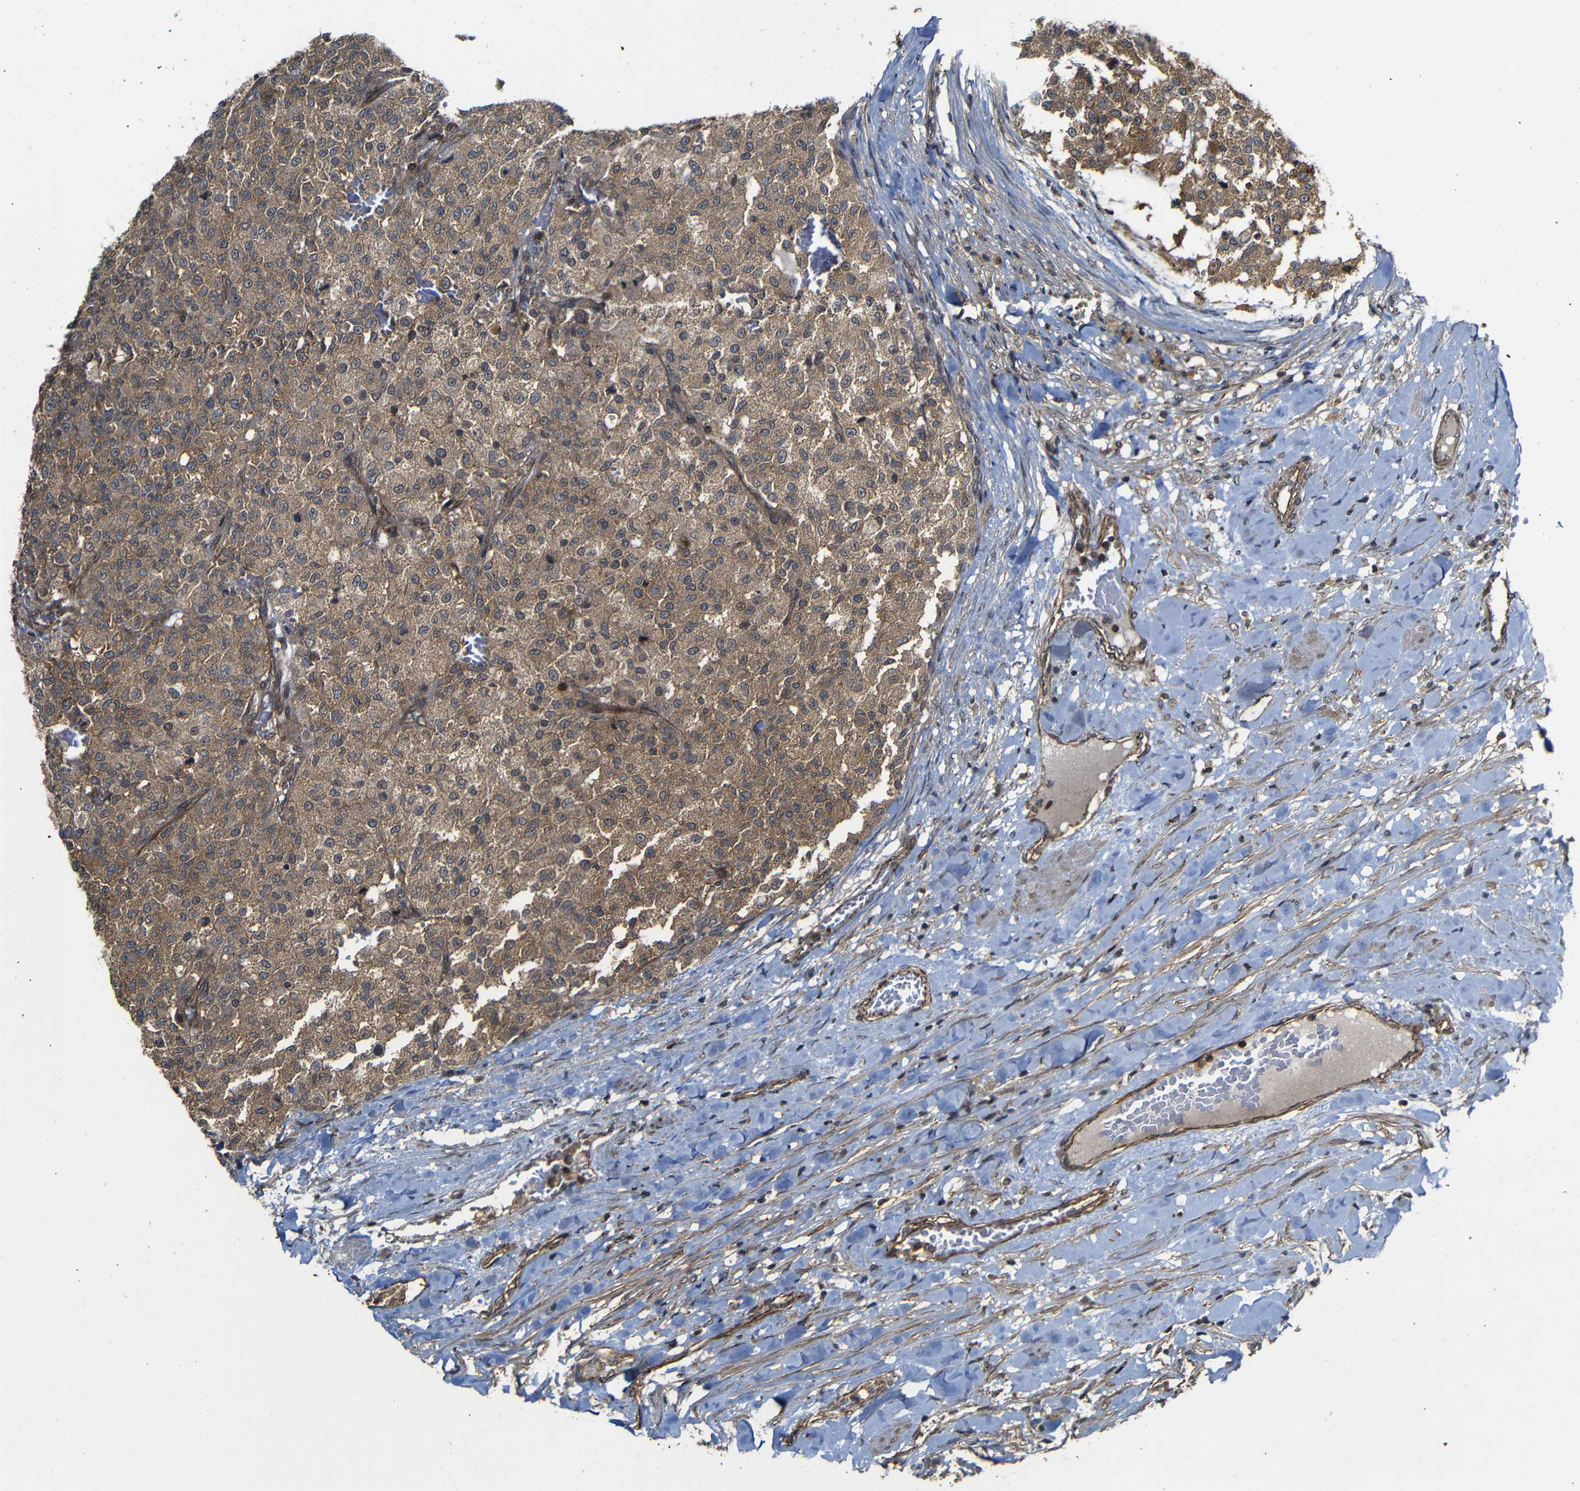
{"staining": {"intensity": "moderate", "quantity": ">75%", "location": "cytoplasmic/membranous"}, "tissue": "testis cancer", "cell_type": "Tumor cells", "image_type": "cancer", "snomed": [{"axis": "morphology", "description": "Seminoma, NOS"}, {"axis": "topography", "description": "Testis"}], "caption": "Protein staining of seminoma (testis) tissue demonstrates moderate cytoplasmic/membranous positivity in about >75% of tumor cells.", "gene": "NANOS1", "patient": {"sex": "male", "age": 59}}